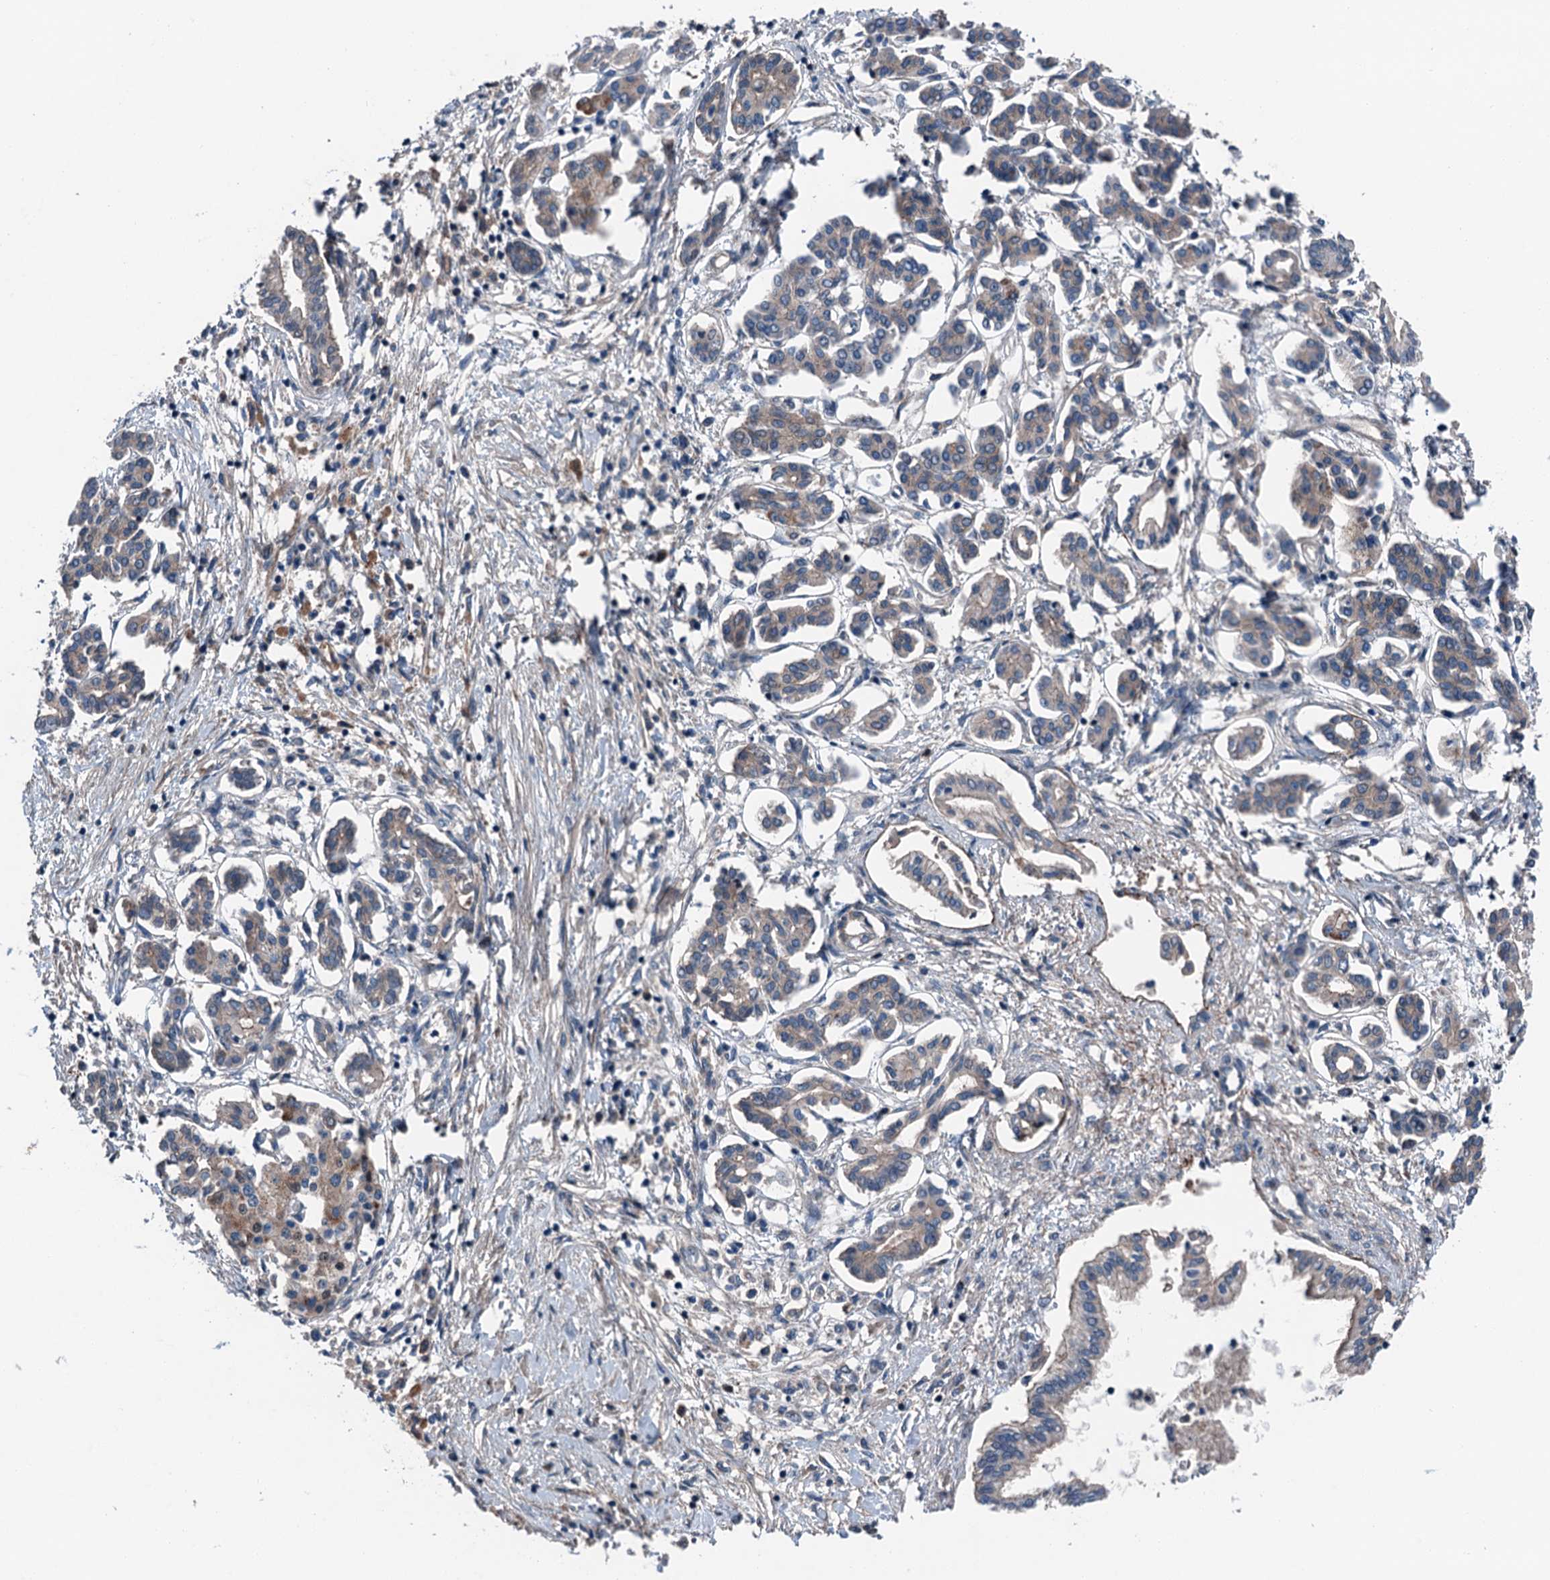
{"staining": {"intensity": "weak", "quantity": "<25%", "location": "cytoplasmic/membranous"}, "tissue": "pancreatic cancer", "cell_type": "Tumor cells", "image_type": "cancer", "snomed": [{"axis": "morphology", "description": "Adenocarcinoma, NOS"}, {"axis": "topography", "description": "Pancreas"}], "caption": "High power microscopy photomicrograph of an immunohistochemistry histopathology image of adenocarcinoma (pancreatic), revealing no significant positivity in tumor cells.", "gene": "SLC2A10", "patient": {"sex": "female", "age": 50}}